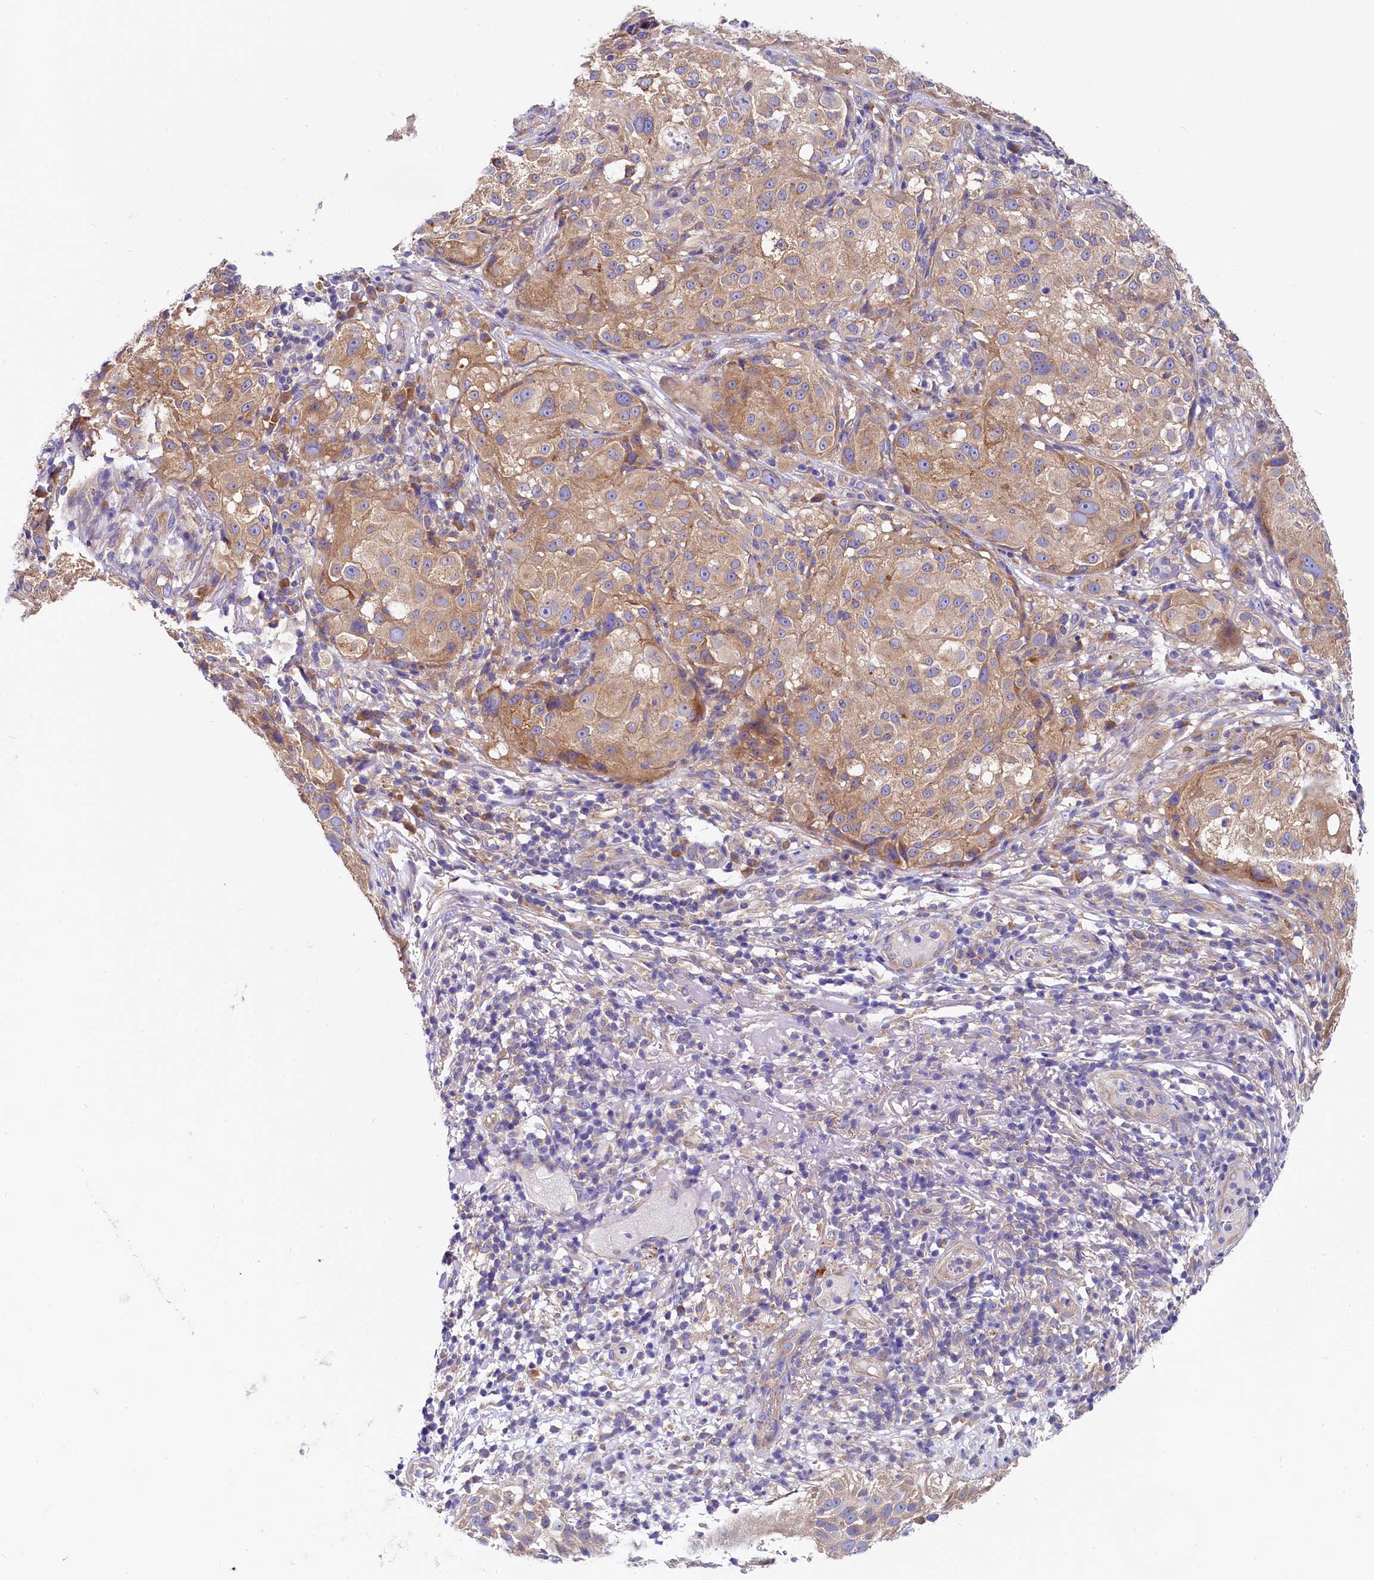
{"staining": {"intensity": "weak", "quantity": ">75%", "location": "cytoplasmic/membranous"}, "tissue": "melanoma", "cell_type": "Tumor cells", "image_type": "cancer", "snomed": [{"axis": "morphology", "description": "Necrosis, NOS"}, {"axis": "morphology", "description": "Malignant melanoma, NOS"}, {"axis": "topography", "description": "Skin"}], "caption": "Melanoma tissue reveals weak cytoplasmic/membranous positivity in about >75% of tumor cells, visualized by immunohistochemistry.", "gene": "QARS1", "patient": {"sex": "female", "age": 87}}